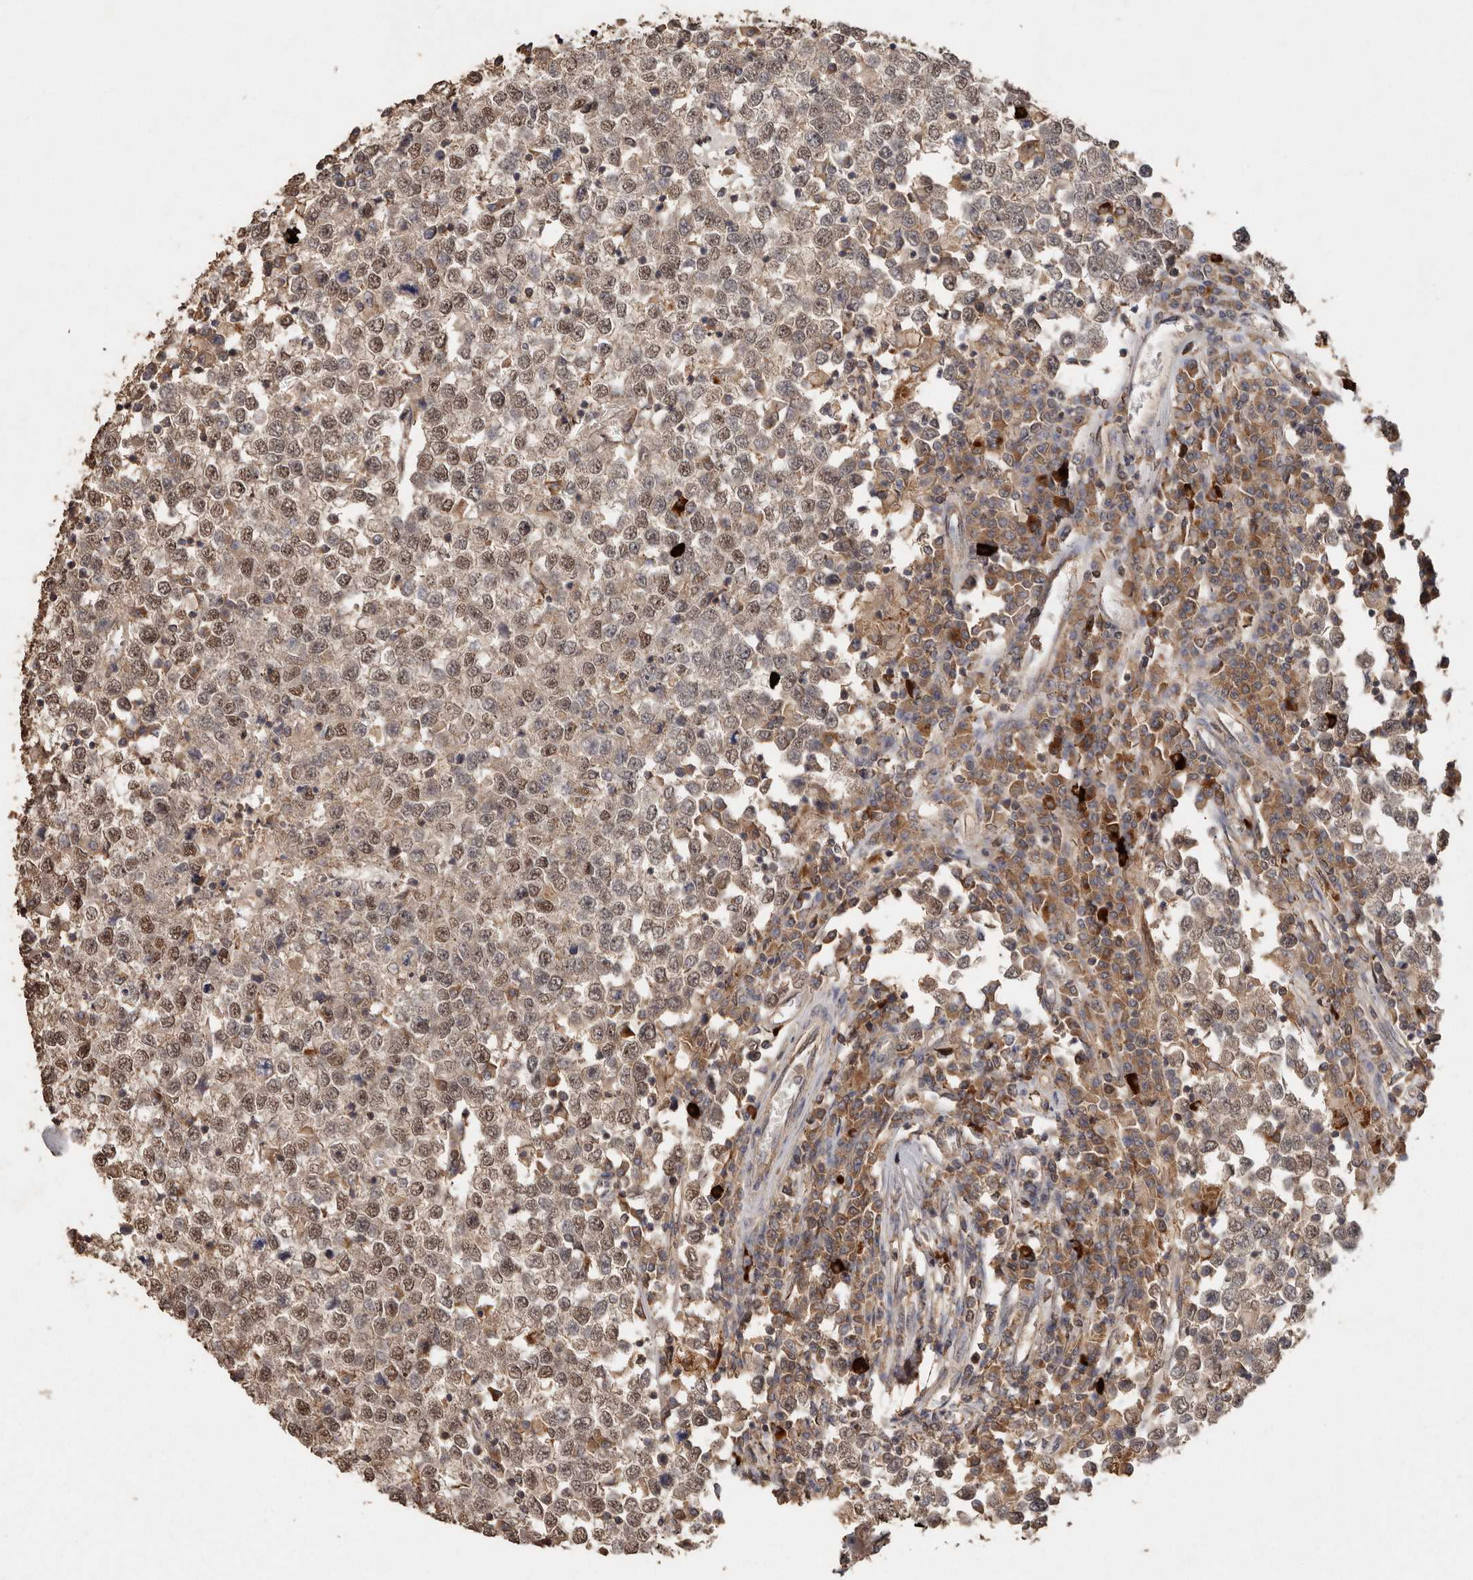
{"staining": {"intensity": "moderate", "quantity": ">75%", "location": "cytoplasmic/membranous,nuclear"}, "tissue": "testis cancer", "cell_type": "Tumor cells", "image_type": "cancer", "snomed": [{"axis": "morphology", "description": "Seminoma, NOS"}, {"axis": "topography", "description": "Testis"}], "caption": "This is an image of IHC staining of testis cancer (seminoma), which shows moderate expression in the cytoplasmic/membranous and nuclear of tumor cells.", "gene": "RWDD1", "patient": {"sex": "male", "age": 65}}